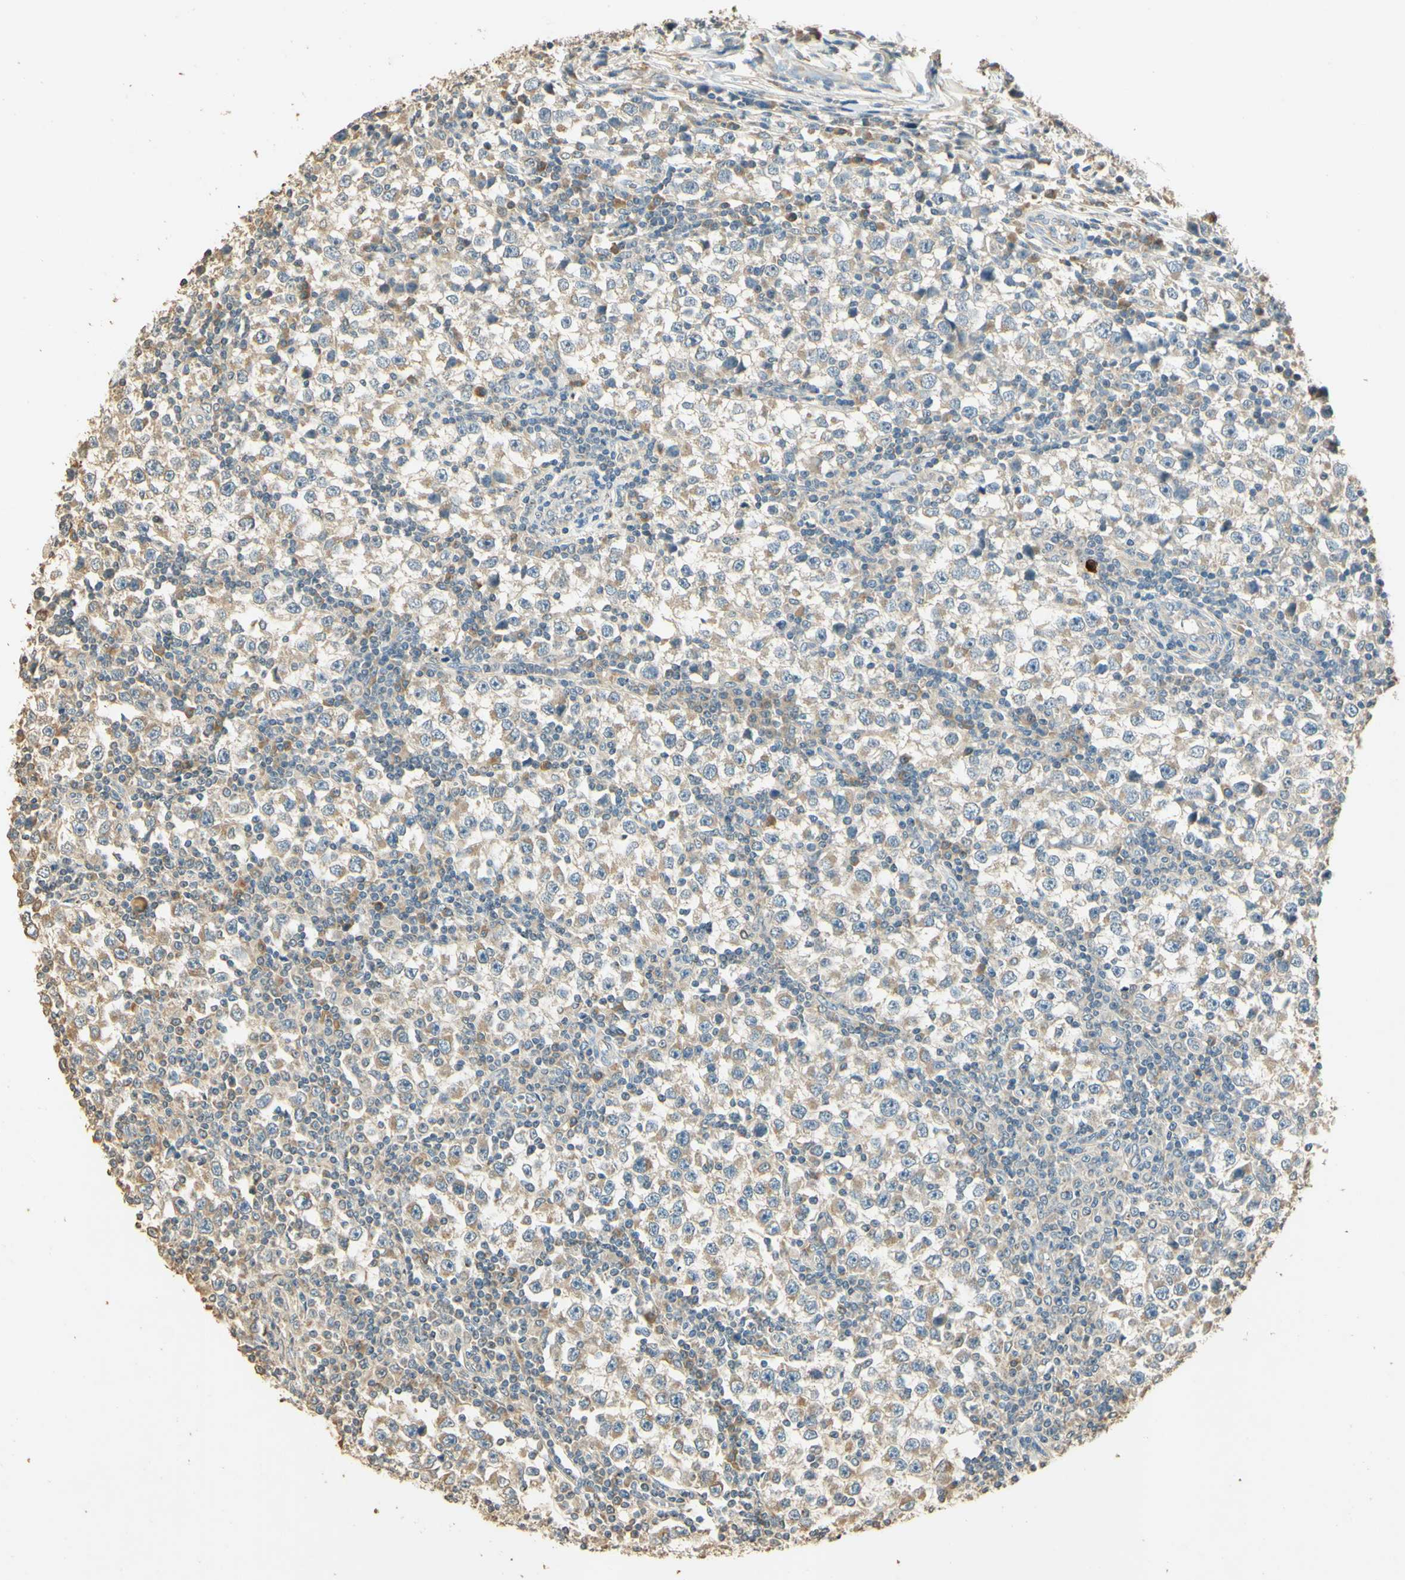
{"staining": {"intensity": "weak", "quantity": "25%-75%", "location": "cytoplasmic/membranous"}, "tissue": "testis cancer", "cell_type": "Tumor cells", "image_type": "cancer", "snomed": [{"axis": "morphology", "description": "Seminoma, NOS"}, {"axis": "topography", "description": "Testis"}], "caption": "A brown stain shows weak cytoplasmic/membranous positivity of a protein in human testis cancer tumor cells. The staining was performed using DAB (3,3'-diaminobenzidine) to visualize the protein expression in brown, while the nuclei were stained in blue with hematoxylin (Magnification: 20x).", "gene": "UXS1", "patient": {"sex": "male", "age": 65}}